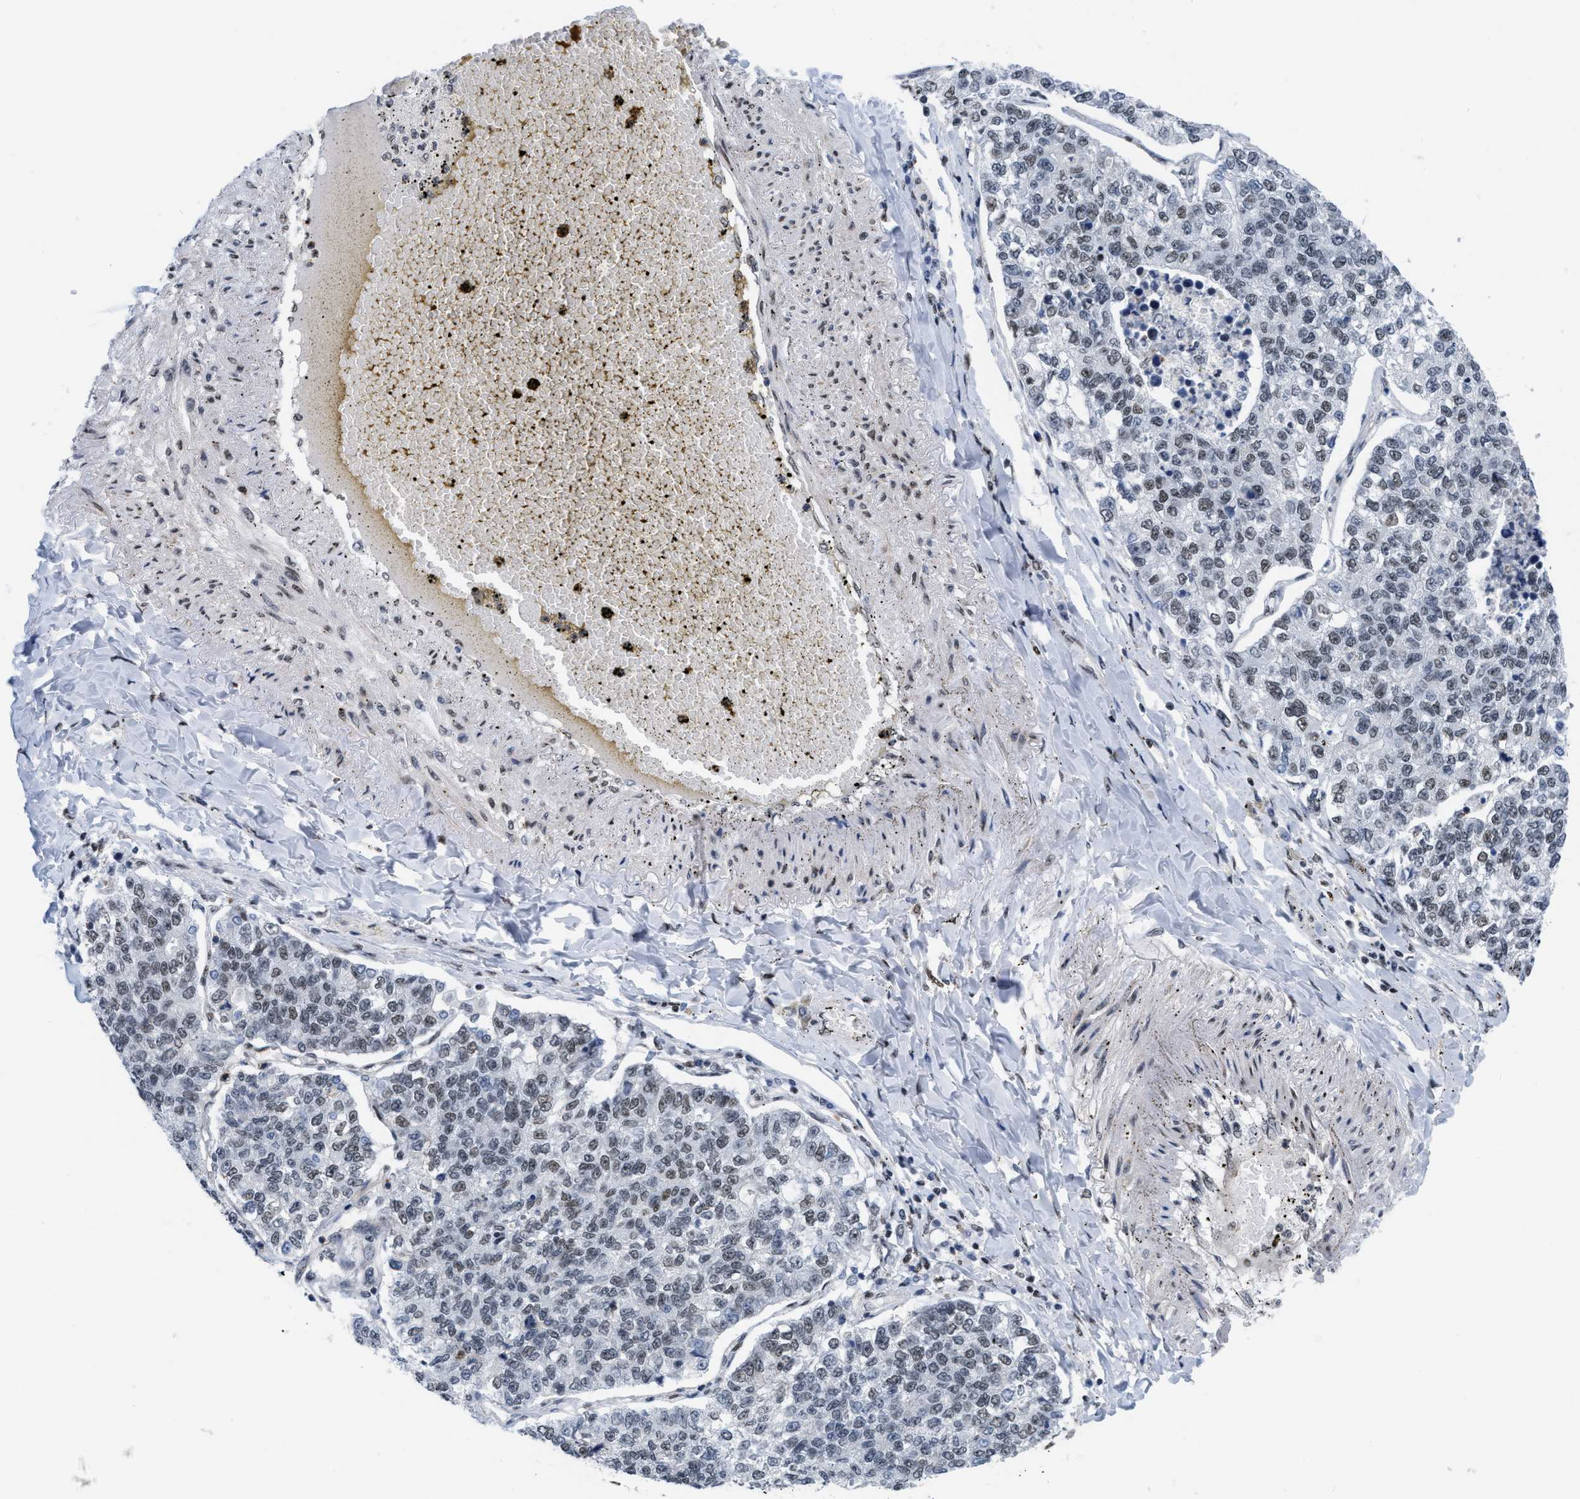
{"staining": {"intensity": "weak", "quantity": "<25%", "location": "nuclear"}, "tissue": "lung cancer", "cell_type": "Tumor cells", "image_type": "cancer", "snomed": [{"axis": "morphology", "description": "Adenocarcinoma, NOS"}, {"axis": "topography", "description": "Lung"}], "caption": "Immunohistochemical staining of adenocarcinoma (lung) exhibits no significant expression in tumor cells.", "gene": "MIER1", "patient": {"sex": "male", "age": 49}}